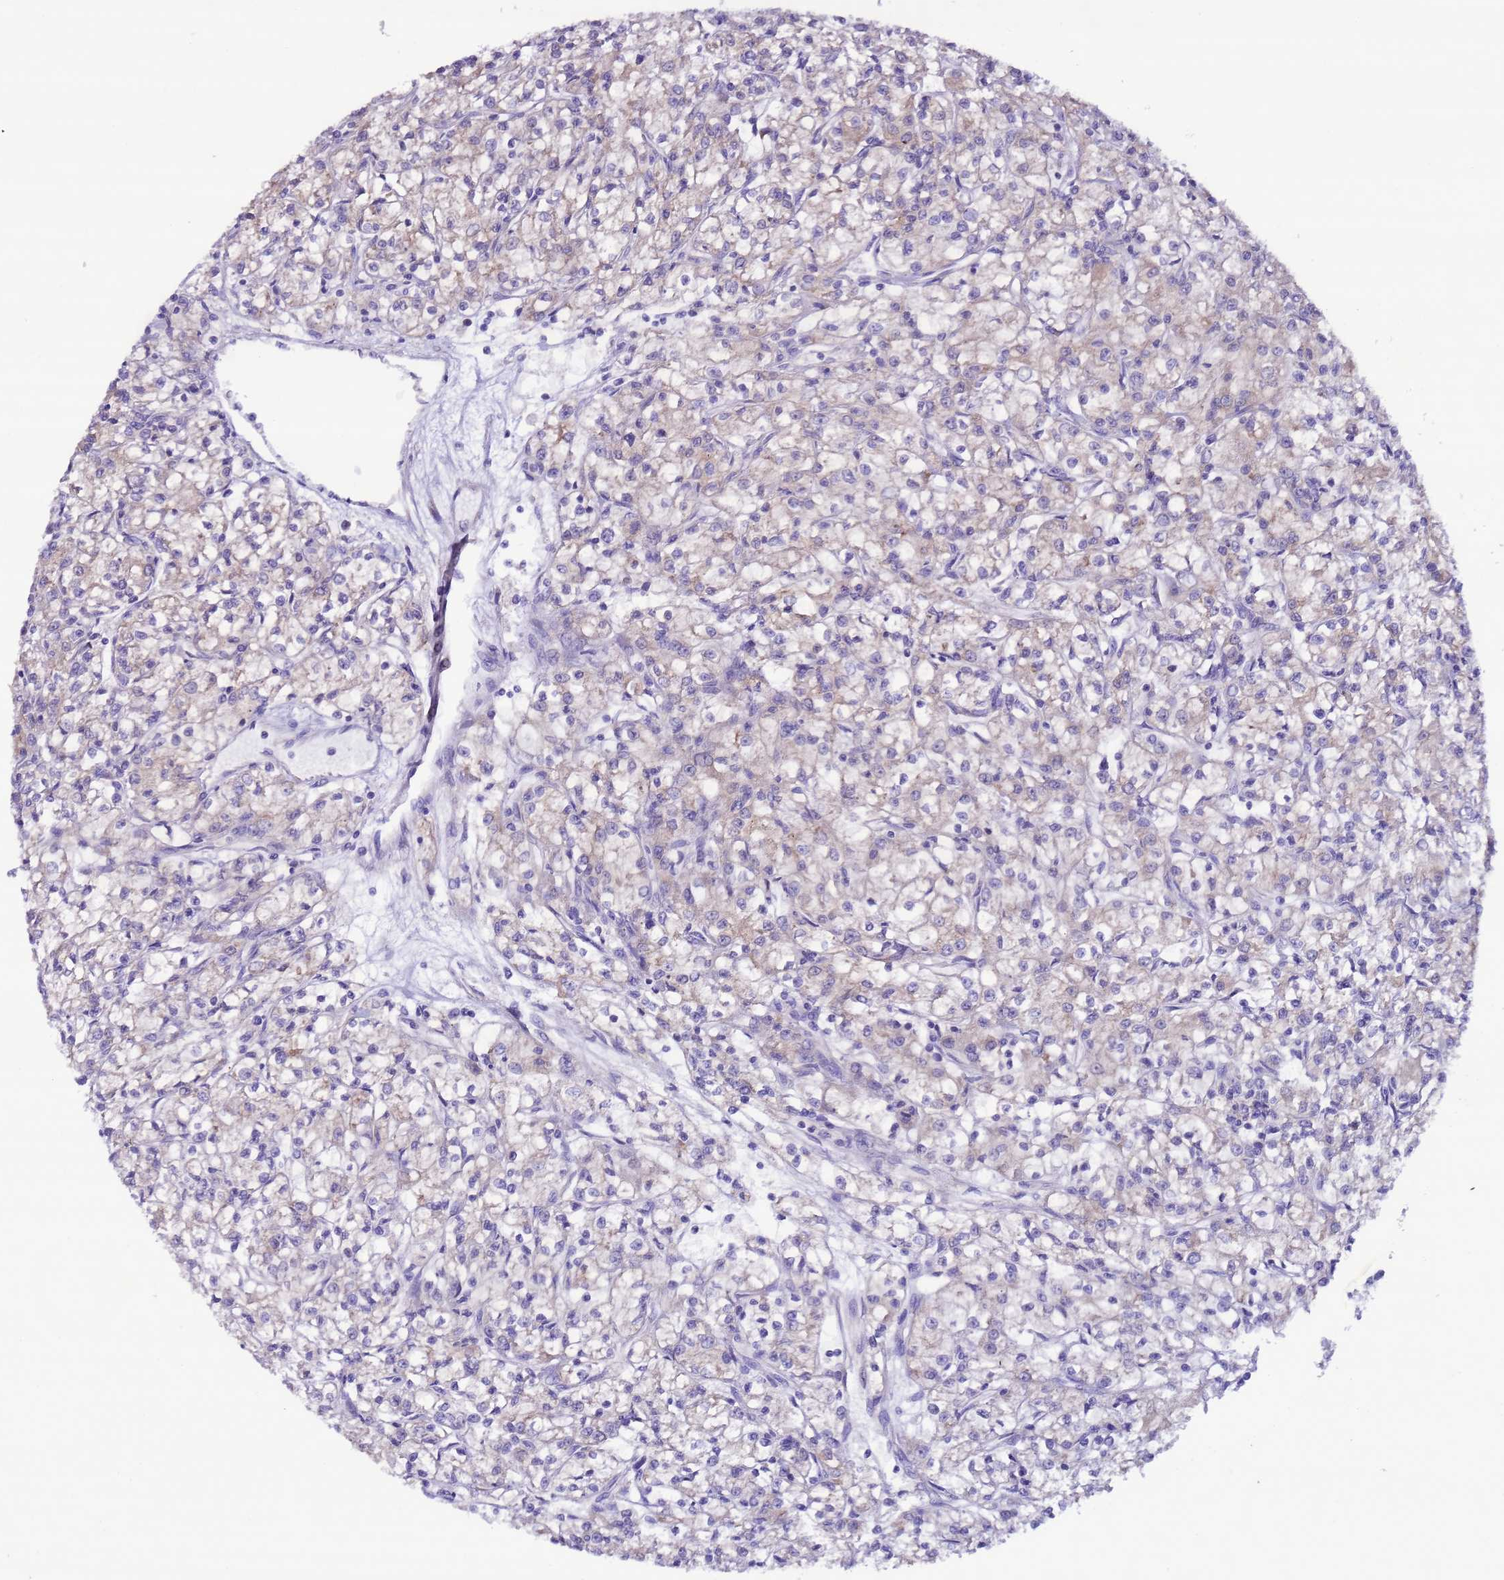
{"staining": {"intensity": "negative", "quantity": "none", "location": "none"}, "tissue": "renal cancer", "cell_type": "Tumor cells", "image_type": "cancer", "snomed": [{"axis": "morphology", "description": "Adenocarcinoma, NOS"}, {"axis": "topography", "description": "Kidney"}], "caption": "Tumor cells show no significant protein positivity in adenocarcinoma (renal).", "gene": "AHI1", "patient": {"sex": "female", "age": 59}}